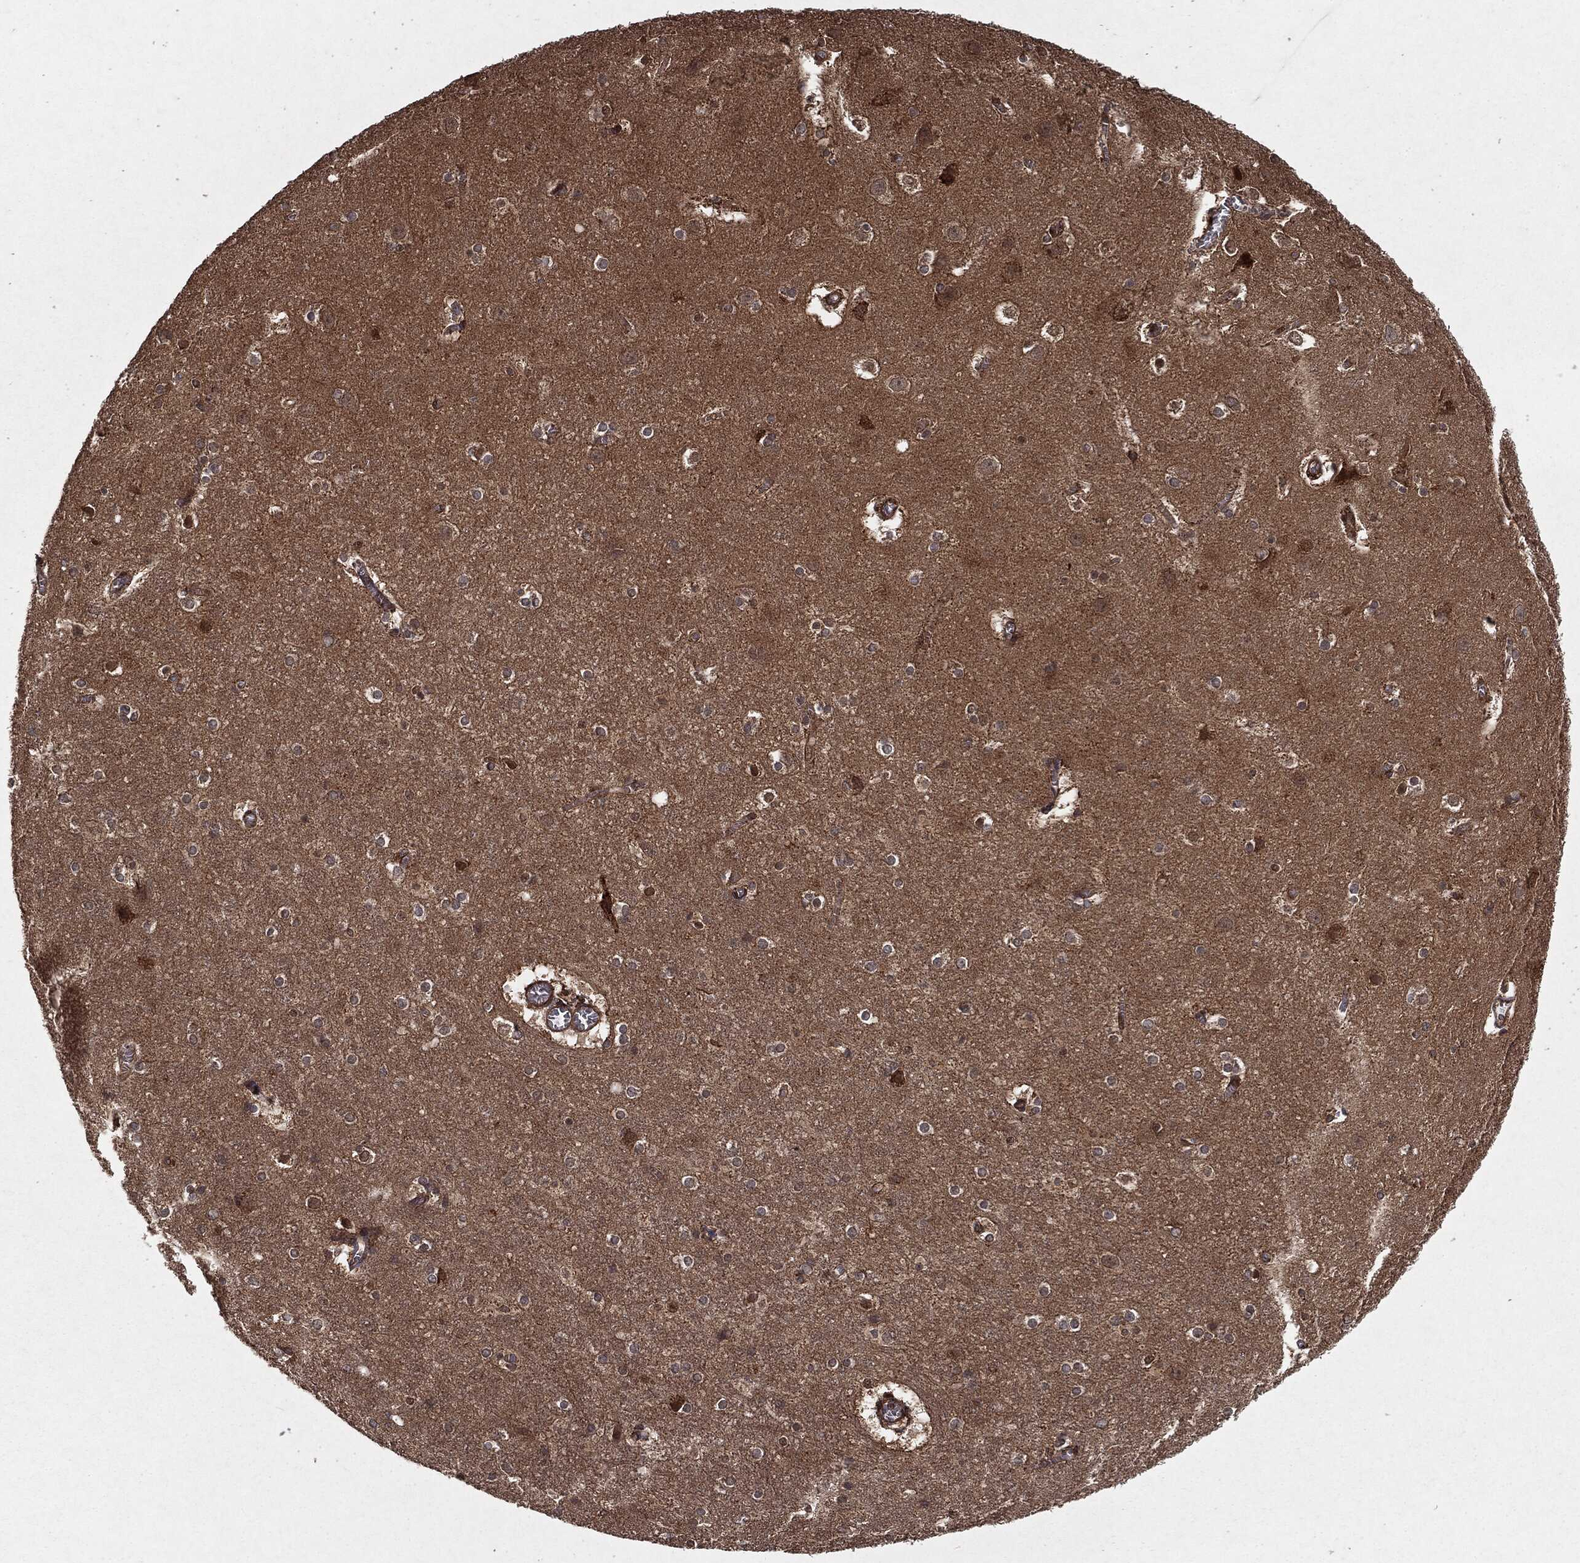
{"staining": {"intensity": "moderate", "quantity": "<25%", "location": "cytoplasmic/membranous"}, "tissue": "cerebral cortex", "cell_type": "Endothelial cells", "image_type": "normal", "snomed": [{"axis": "morphology", "description": "Normal tissue, NOS"}, {"axis": "topography", "description": "Cerebral cortex"}], "caption": "This is a photomicrograph of immunohistochemistry (IHC) staining of normal cerebral cortex, which shows moderate positivity in the cytoplasmic/membranous of endothelial cells.", "gene": "RANBP9", "patient": {"sex": "male", "age": 59}}